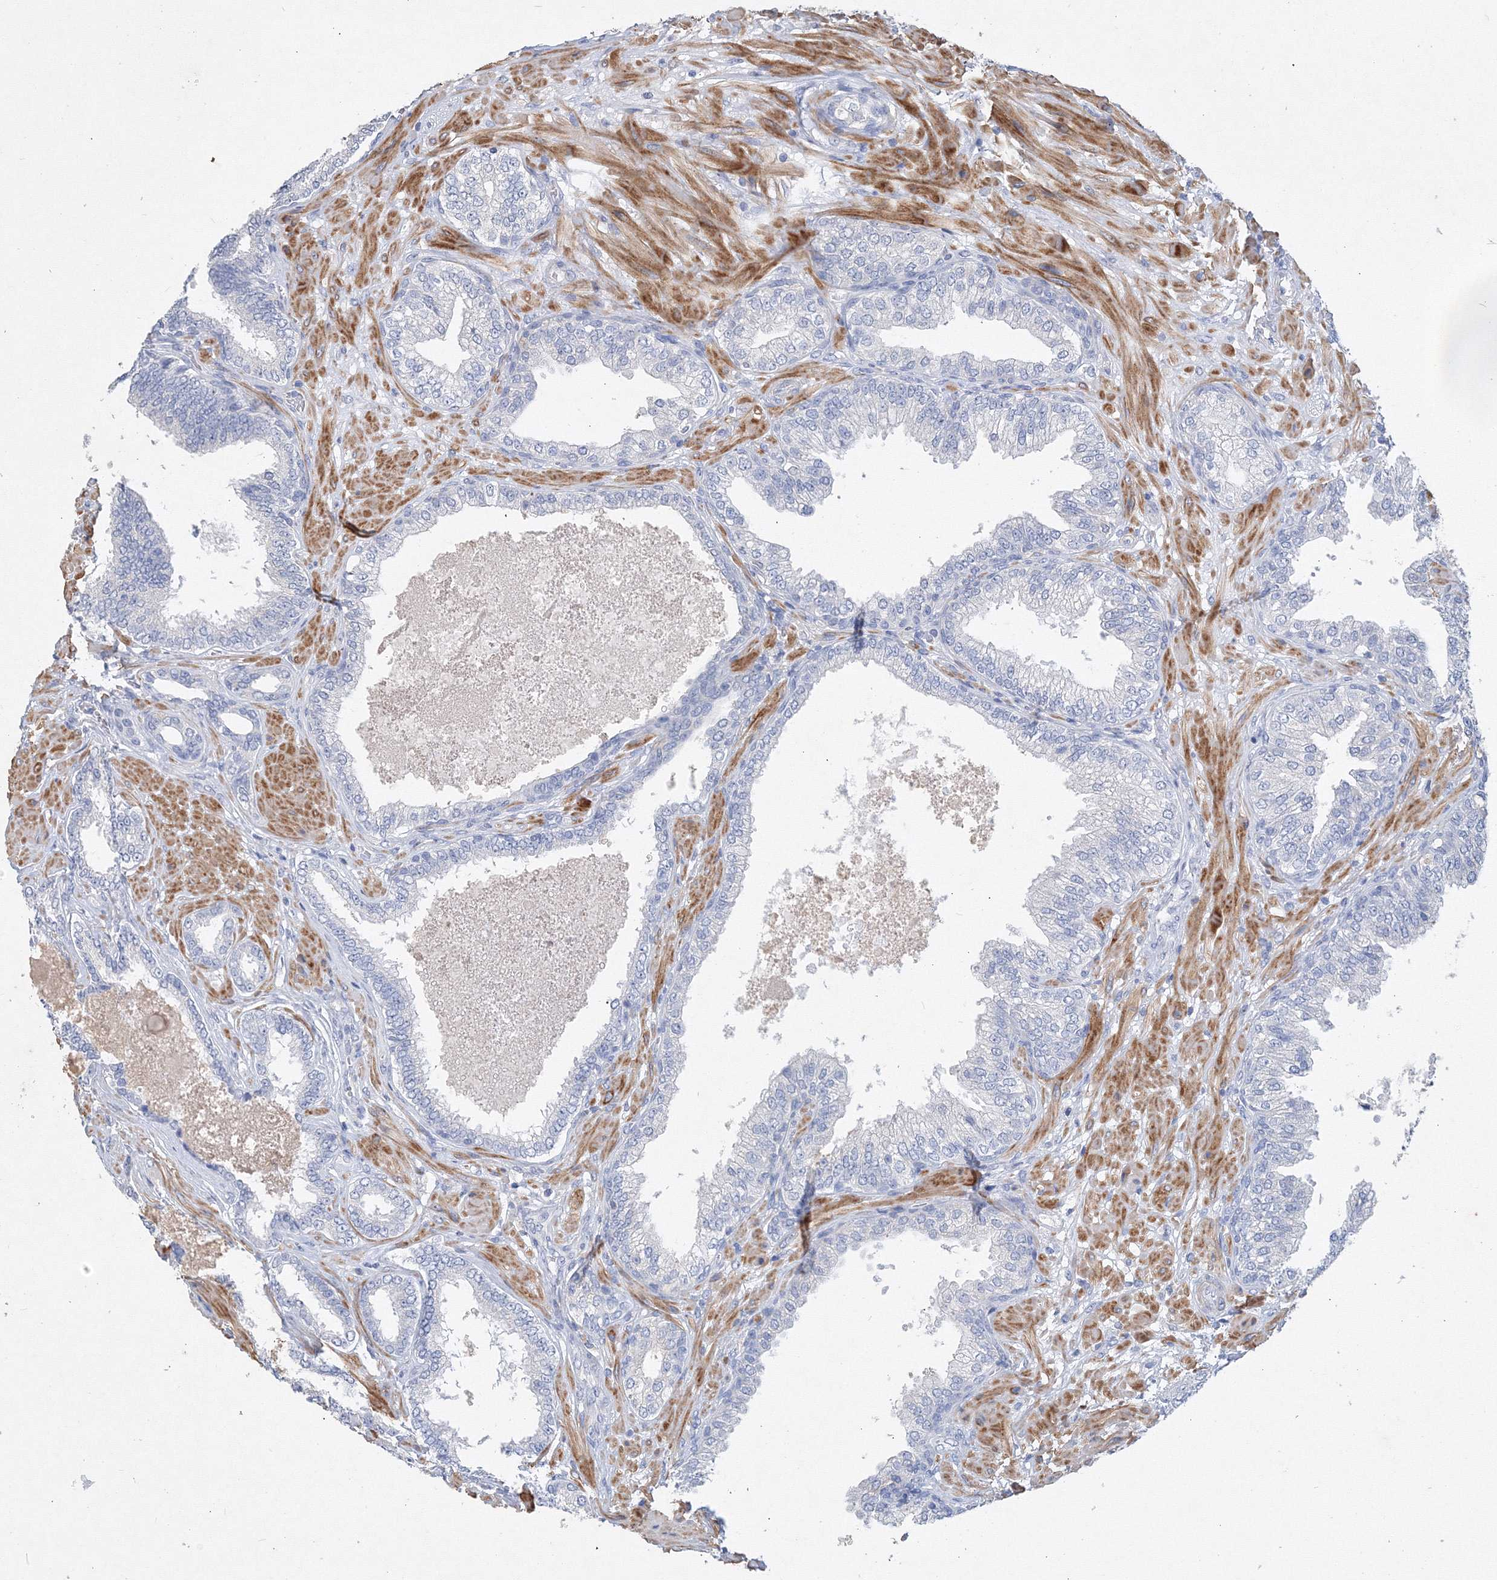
{"staining": {"intensity": "negative", "quantity": "none", "location": "none"}, "tissue": "prostate cancer", "cell_type": "Tumor cells", "image_type": "cancer", "snomed": [{"axis": "morphology", "description": "Adenocarcinoma, High grade"}, {"axis": "topography", "description": "Prostate"}], "caption": "DAB immunohistochemical staining of adenocarcinoma (high-grade) (prostate) displays no significant staining in tumor cells. The staining is performed using DAB (3,3'-diaminobenzidine) brown chromogen with nuclei counter-stained in using hematoxylin.", "gene": "OSBPL6", "patient": {"sex": "male", "age": 59}}